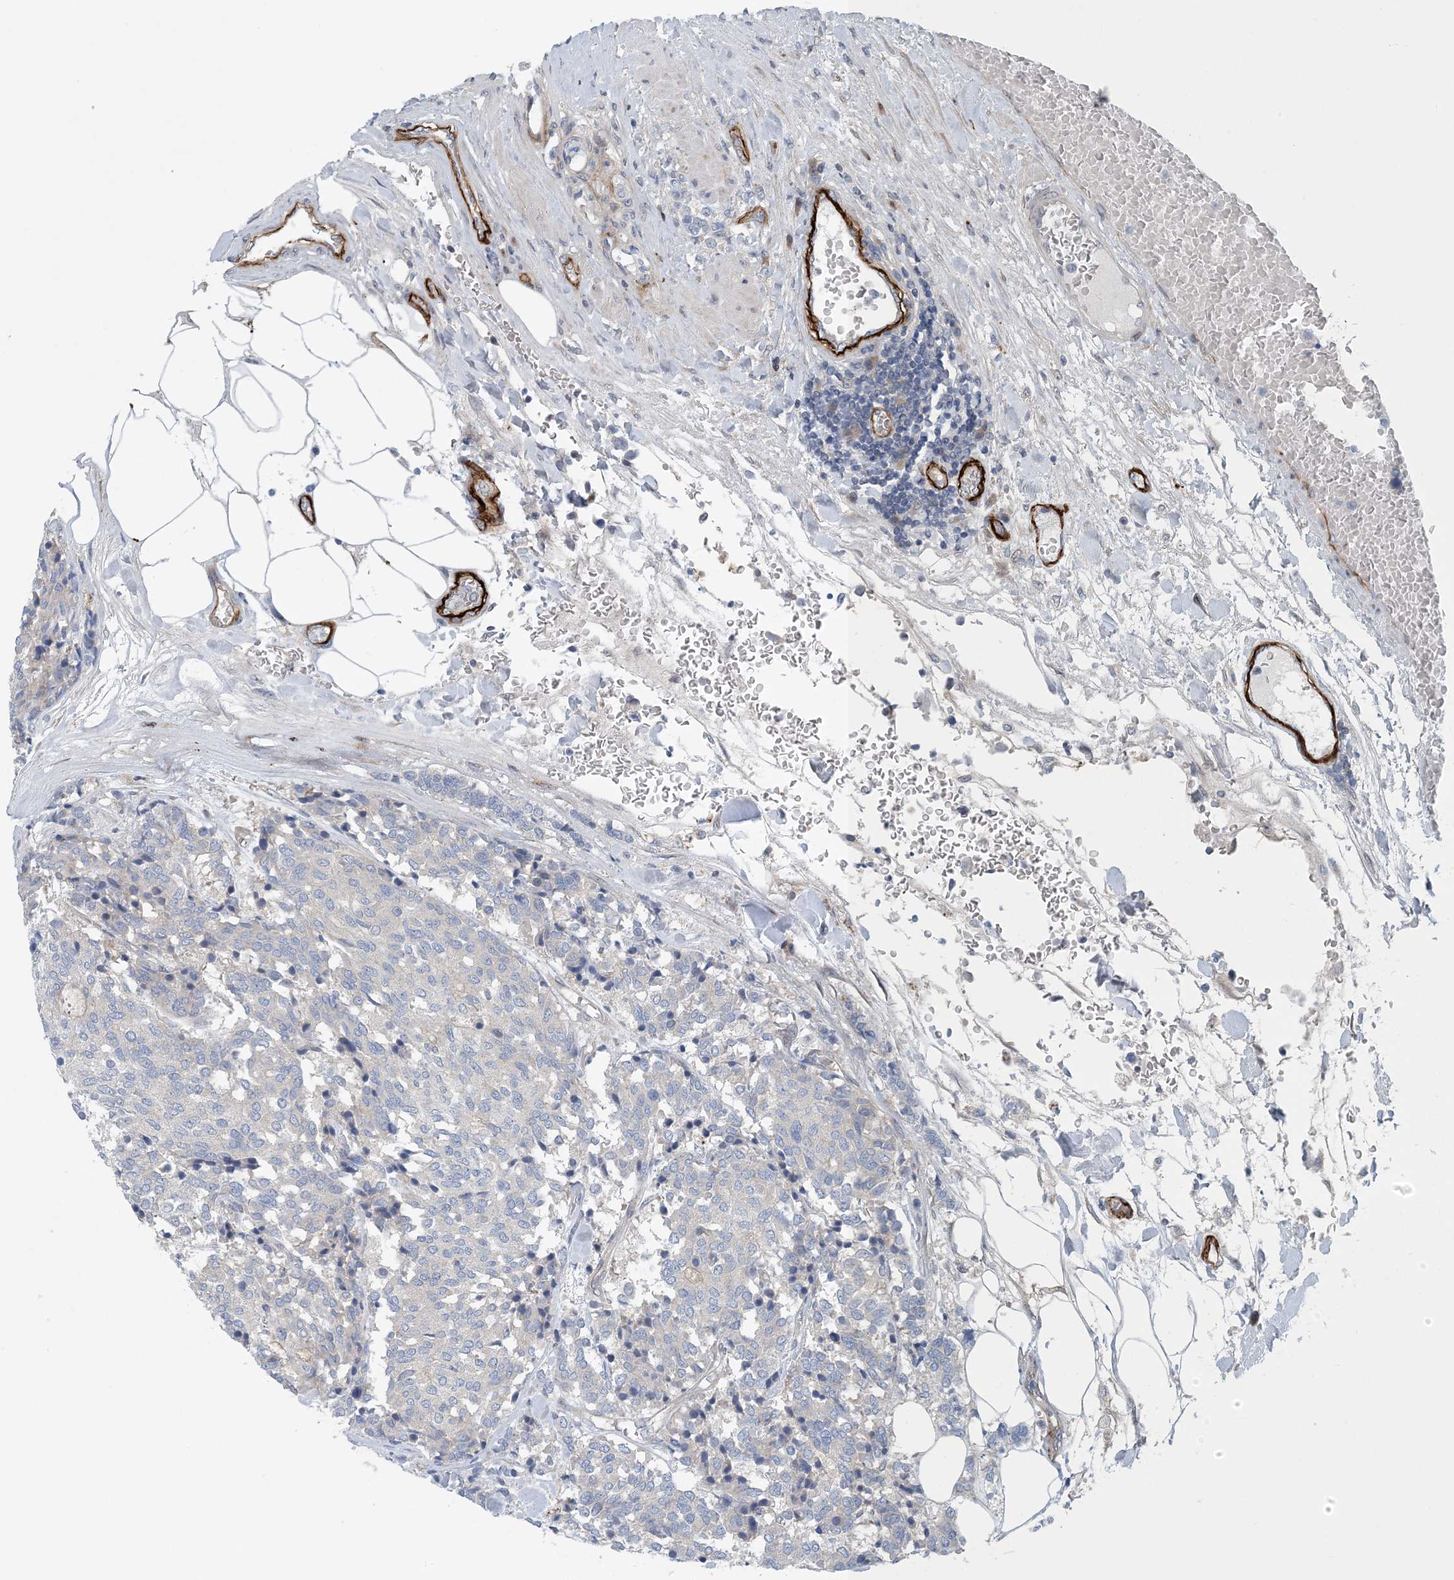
{"staining": {"intensity": "negative", "quantity": "none", "location": "none"}, "tissue": "carcinoid", "cell_type": "Tumor cells", "image_type": "cancer", "snomed": [{"axis": "morphology", "description": "Carcinoid, malignant, NOS"}, {"axis": "topography", "description": "Pancreas"}], "caption": "Carcinoid was stained to show a protein in brown. There is no significant positivity in tumor cells.", "gene": "HIKESHI", "patient": {"sex": "female", "age": 54}}